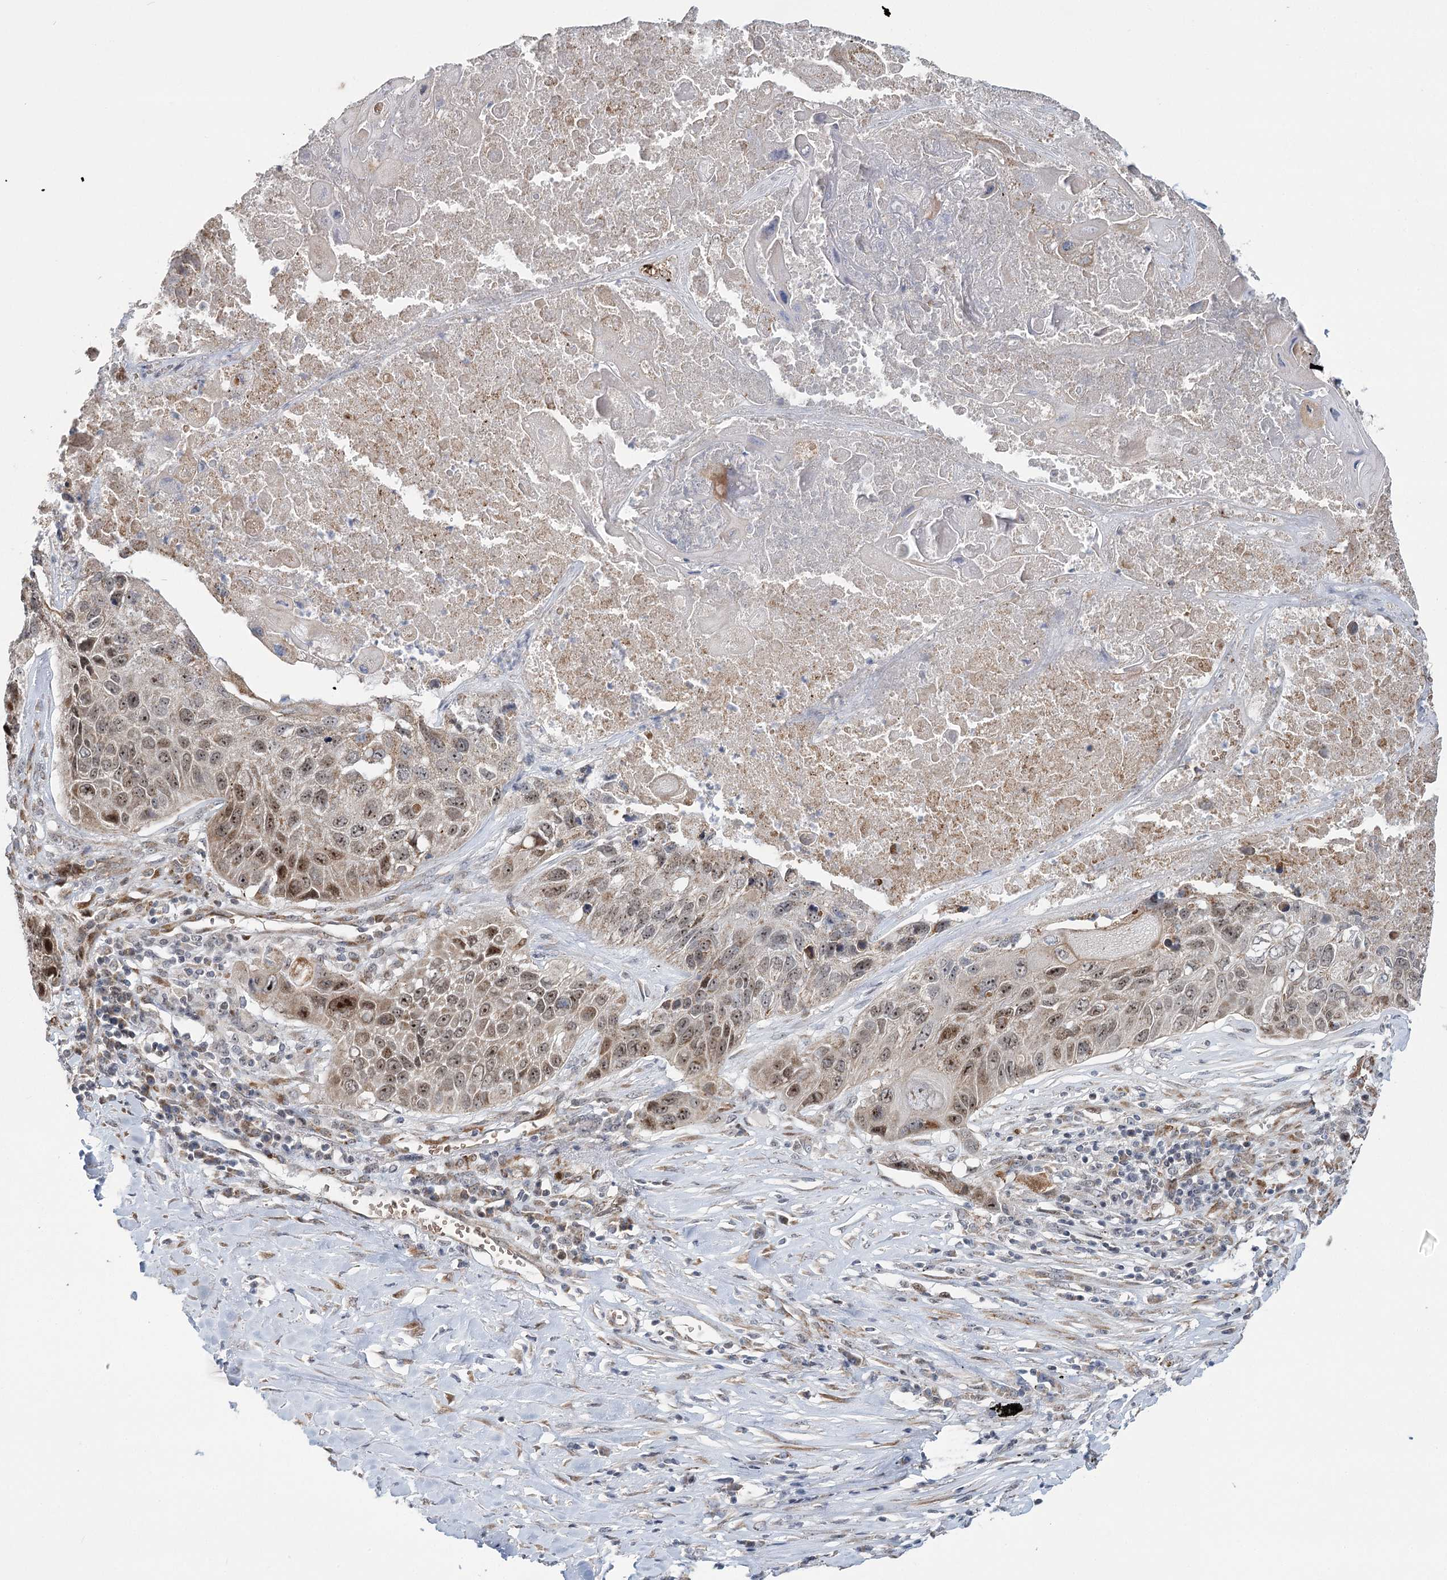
{"staining": {"intensity": "moderate", "quantity": ">75%", "location": "nuclear"}, "tissue": "lung cancer", "cell_type": "Tumor cells", "image_type": "cancer", "snomed": [{"axis": "morphology", "description": "Squamous cell carcinoma, NOS"}, {"axis": "topography", "description": "Lung"}], "caption": "Squamous cell carcinoma (lung) was stained to show a protein in brown. There is medium levels of moderate nuclear expression in approximately >75% of tumor cells.", "gene": "NSMCE4A", "patient": {"sex": "male", "age": 61}}